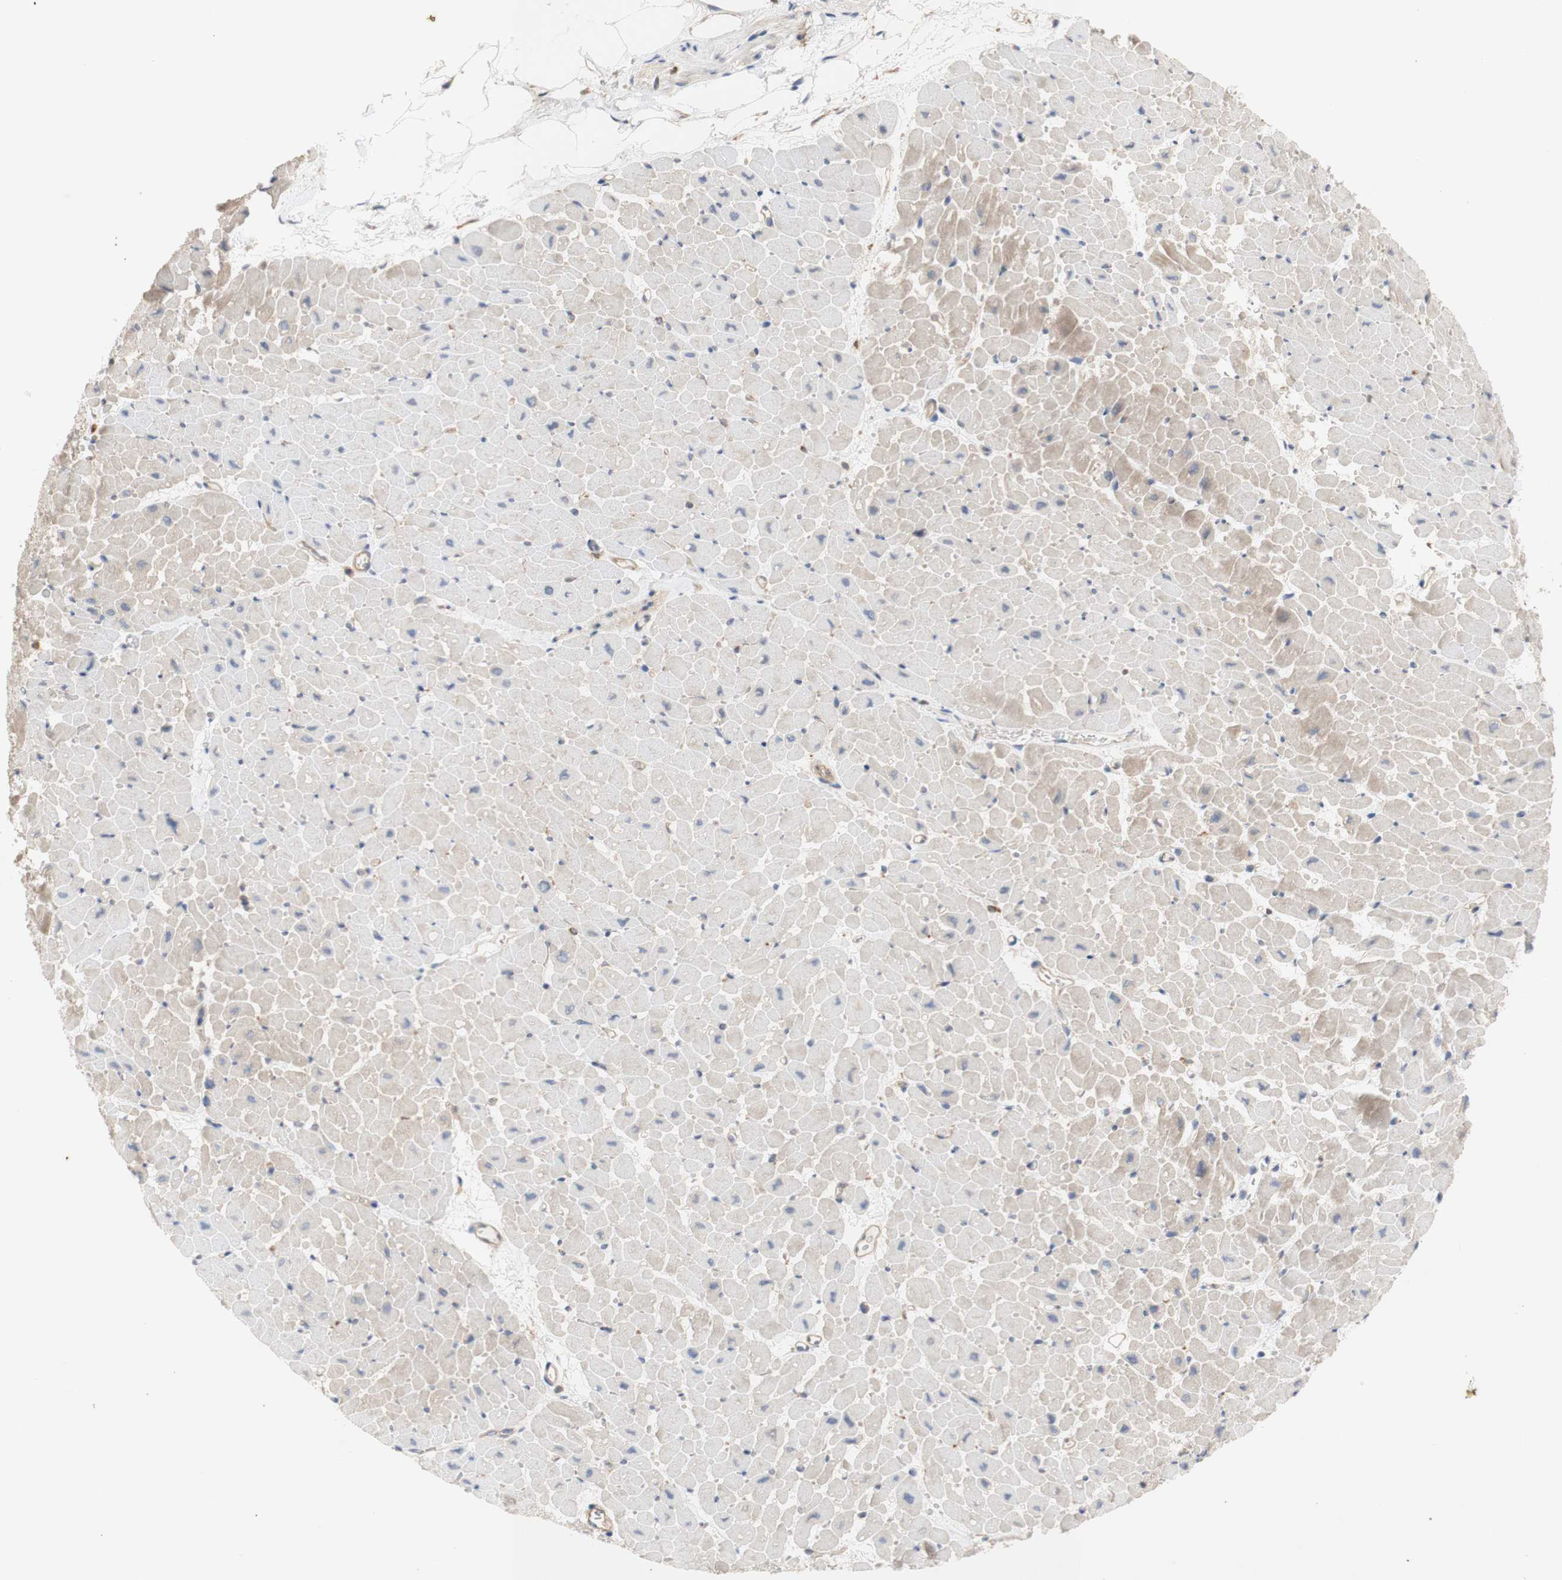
{"staining": {"intensity": "weak", "quantity": "<25%", "location": "cytoplasmic/membranous"}, "tissue": "heart muscle", "cell_type": "Cardiomyocytes", "image_type": "normal", "snomed": [{"axis": "morphology", "description": "Normal tissue, NOS"}, {"axis": "topography", "description": "Heart"}], "caption": "Micrograph shows no protein positivity in cardiomyocytes of unremarkable heart muscle. Brightfield microscopy of immunohistochemistry stained with DAB (3,3'-diaminobenzidine) (brown) and hematoxylin (blue), captured at high magnification.", "gene": "IKBKG", "patient": {"sex": "male", "age": 45}}